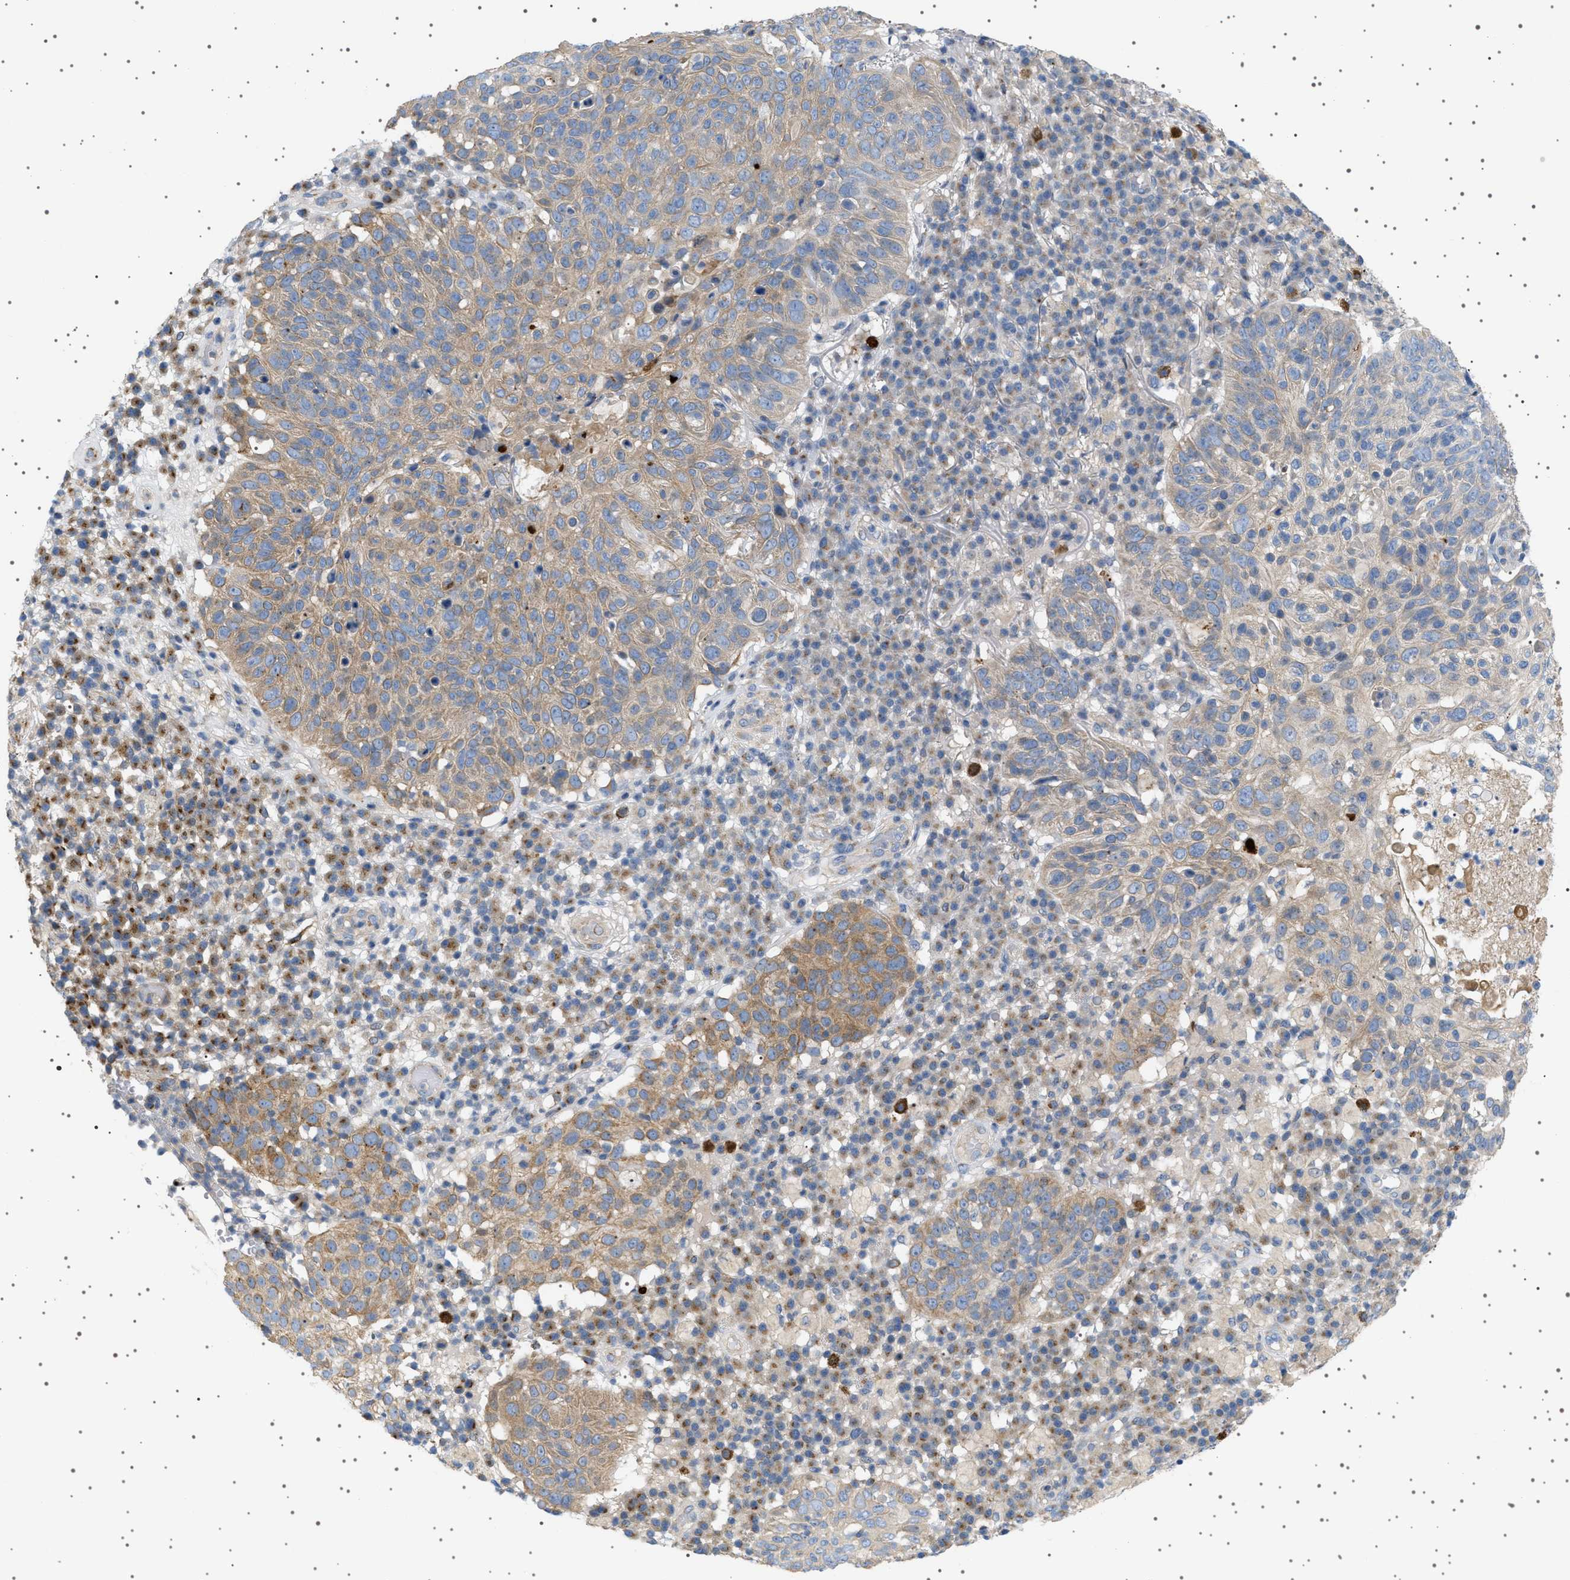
{"staining": {"intensity": "weak", "quantity": ">75%", "location": "cytoplasmic/membranous"}, "tissue": "skin cancer", "cell_type": "Tumor cells", "image_type": "cancer", "snomed": [{"axis": "morphology", "description": "Squamous cell carcinoma in situ, NOS"}, {"axis": "morphology", "description": "Squamous cell carcinoma, NOS"}, {"axis": "topography", "description": "Skin"}], "caption": "Tumor cells exhibit low levels of weak cytoplasmic/membranous positivity in approximately >75% of cells in human skin cancer.", "gene": "ADCY10", "patient": {"sex": "male", "age": 93}}